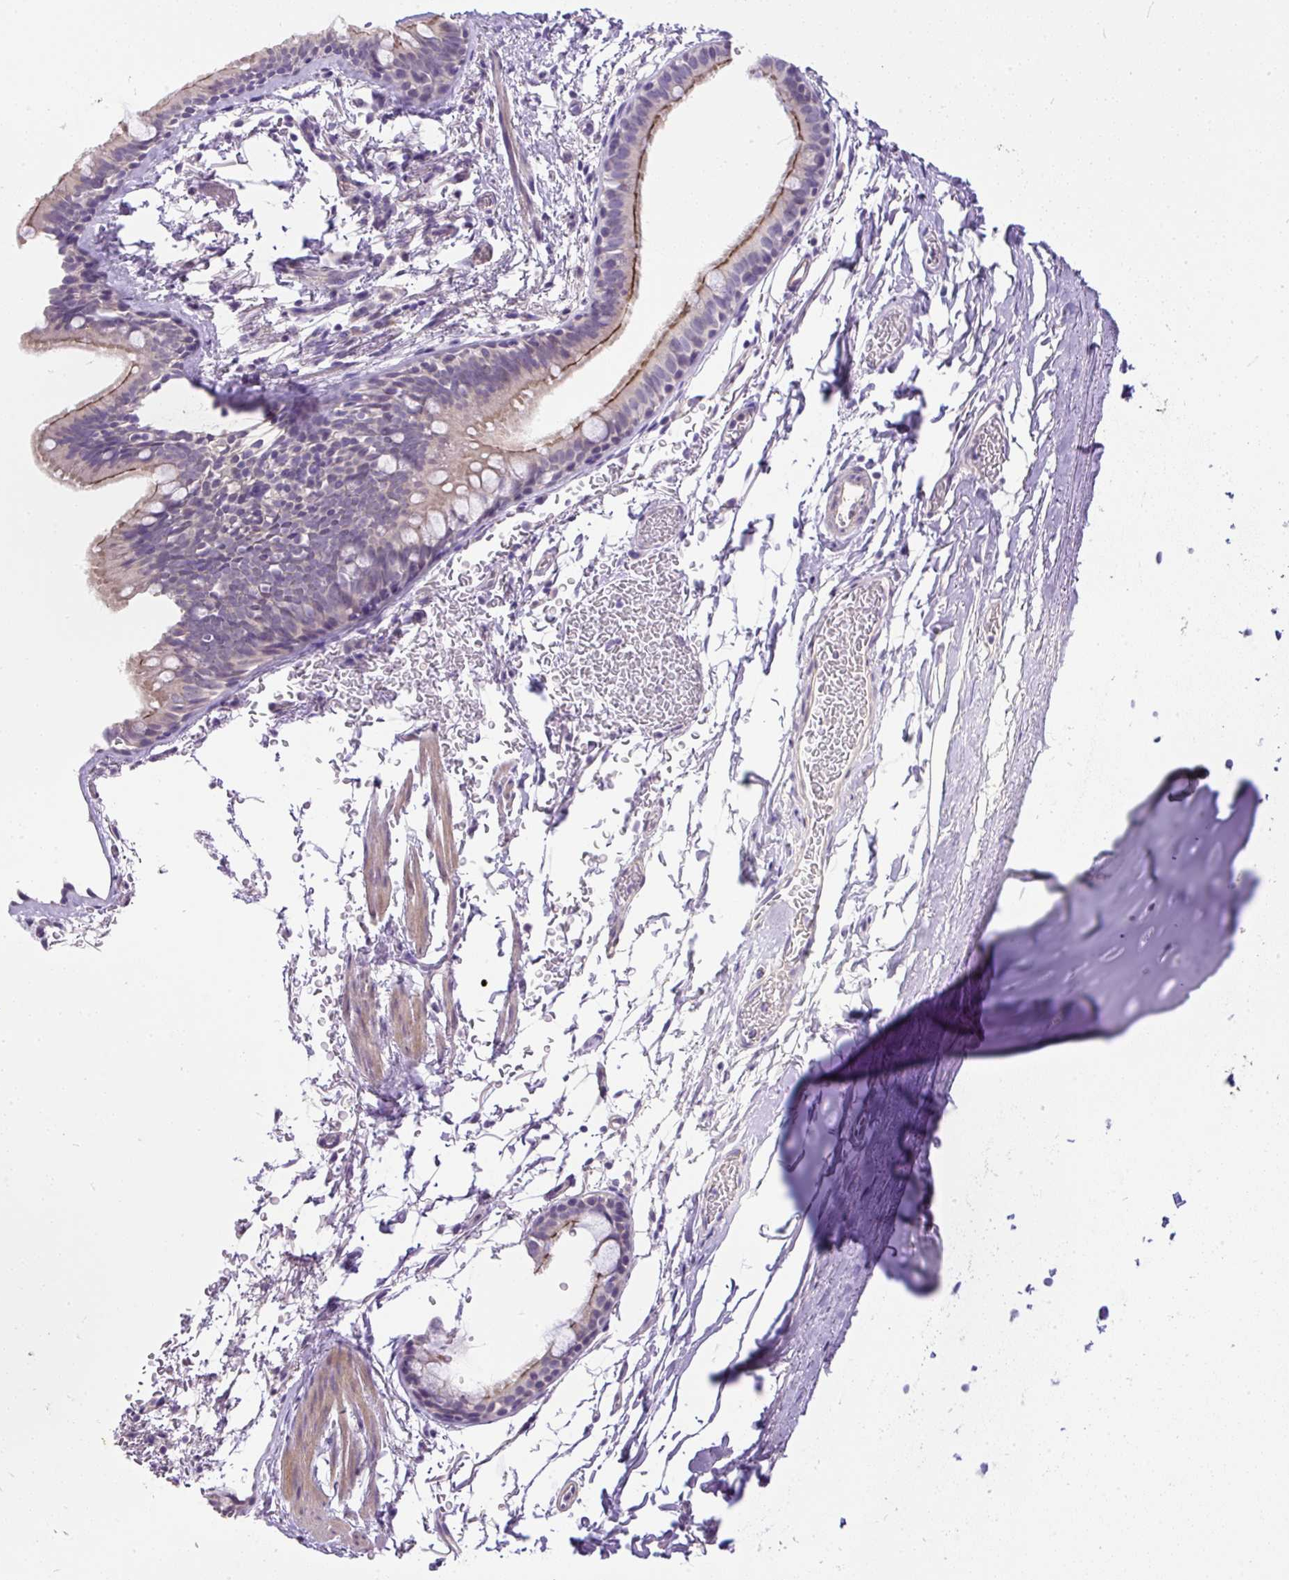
{"staining": {"intensity": "moderate", "quantity": ">75%", "location": "cytoplasmic/membranous"}, "tissue": "bronchus", "cell_type": "Respiratory epithelial cells", "image_type": "normal", "snomed": [{"axis": "morphology", "description": "Normal tissue, NOS"}, {"axis": "topography", "description": "Bronchus"}], "caption": "A micrograph of bronchus stained for a protein exhibits moderate cytoplasmic/membranous brown staining in respiratory epithelial cells.", "gene": "KRTAP20", "patient": {"sex": "male", "age": 67}}